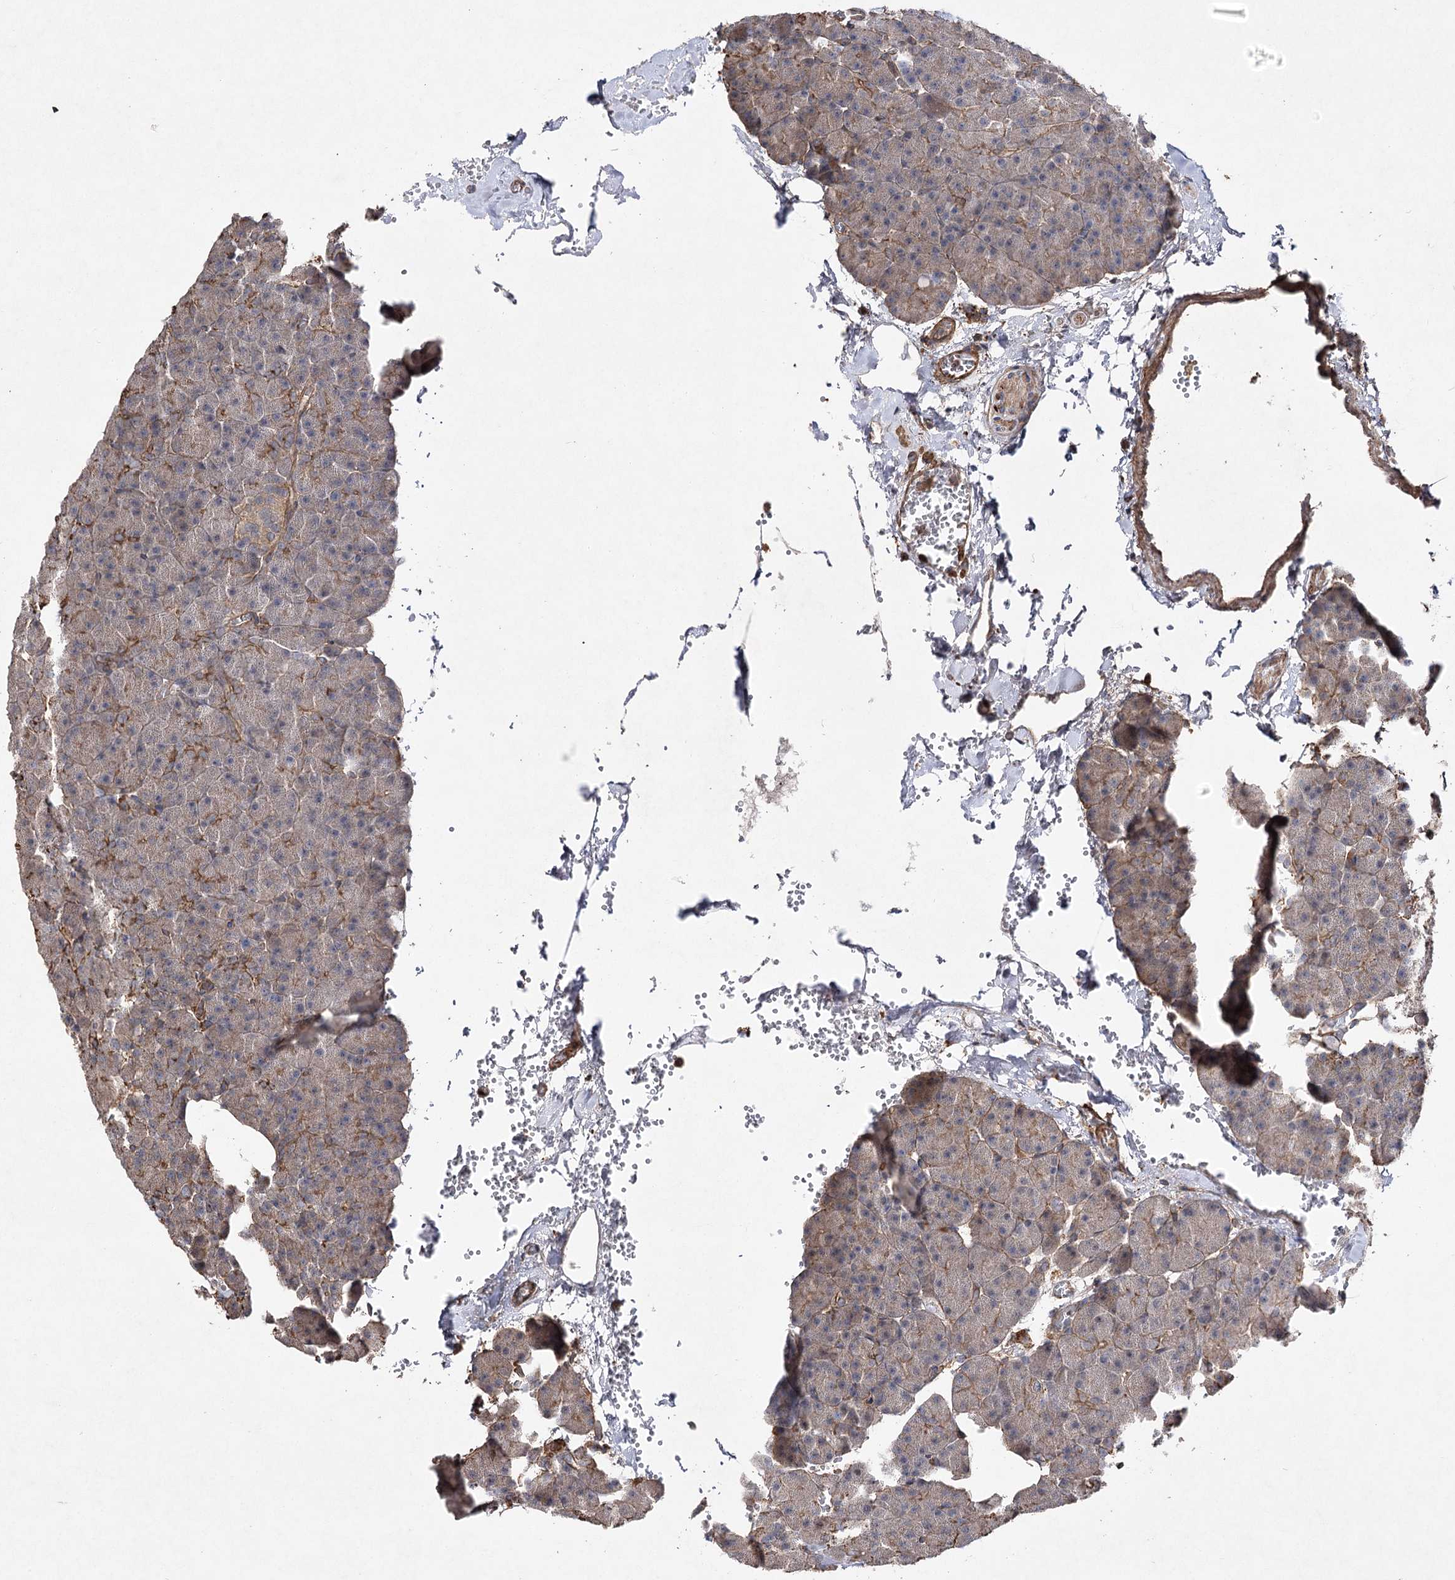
{"staining": {"intensity": "moderate", "quantity": "25%-75%", "location": "cytoplasmic/membranous"}, "tissue": "pancreas", "cell_type": "Exocrine glandular cells", "image_type": "normal", "snomed": [{"axis": "morphology", "description": "Normal tissue, NOS"}, {"axis": "morphology", "description": "Carcinoid, malignant, NOS"}, {"axis": "topography", "description": "Pancreas"}], "caption": "Protein staining by immunohistochemistry exhibits moderate cytoplasmic/membranous expression in about 25%-75% of exocrine glandular cells in benign pancreas. Immunohistochemistry (ihc) stains the protein of interest in brown and the nuclei are stained blue.", "gene": "OBSL1", "patient": {"sex": "female", "age": 35}}